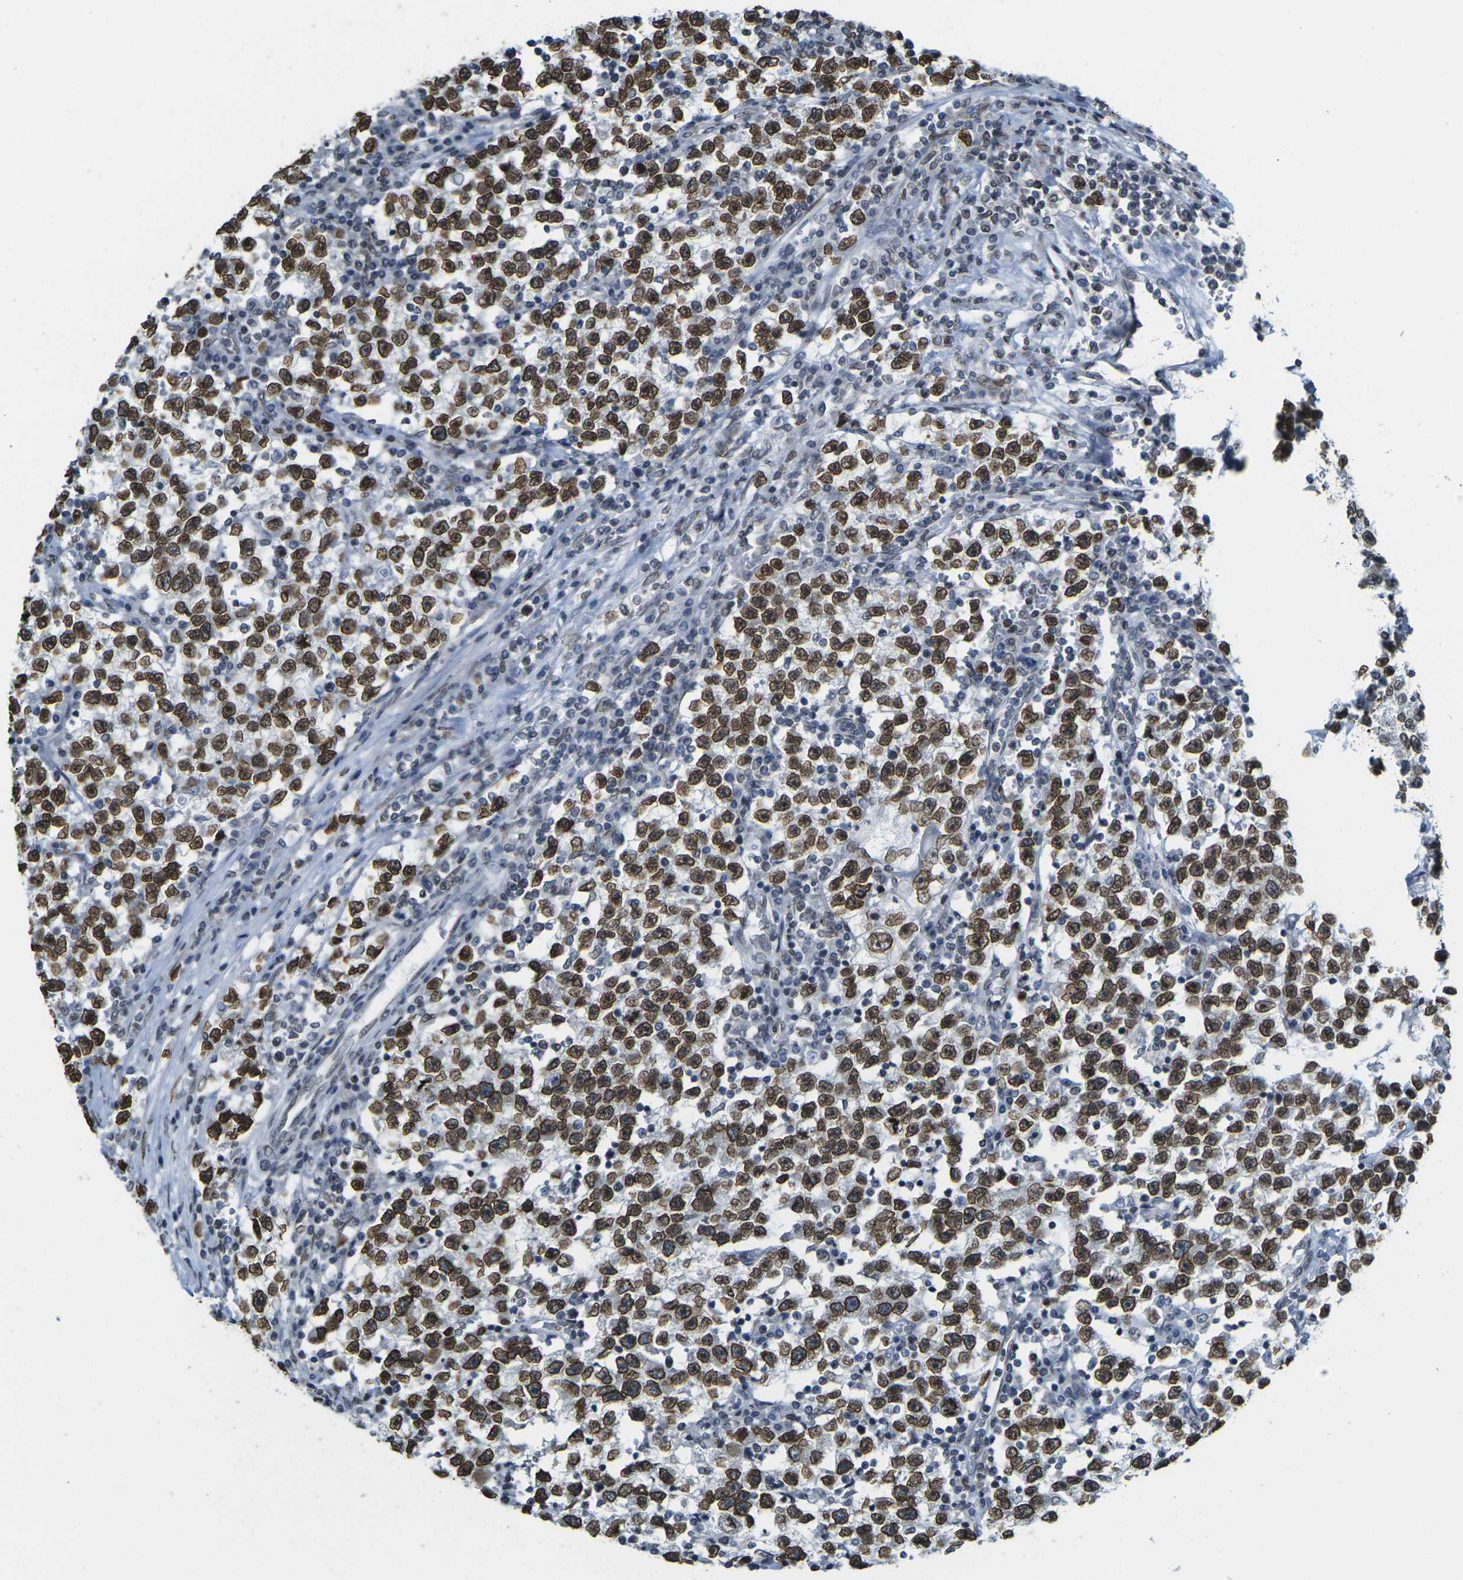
{"staining": {"intensity": "strong", "quantity": ">75%", "location": "cytoplasmic/membranous,nuclear"}, "tissue": "testis cancer", "cell_type": "Tumor cells", "image_type": "cancer", "snomed": [{"axis": "morphology", "description": "Seminoma, NOS"}, {"axis": "topography", "description": "Testis"}], "caption": "Brown immunohistochemical staining in human testis cancer shows strong cytoplasmic/membranous and nuclear staining in about >75% of tumor cells.", "gene": "BRDT", "patient": {"sex": "male", "age": 22}}